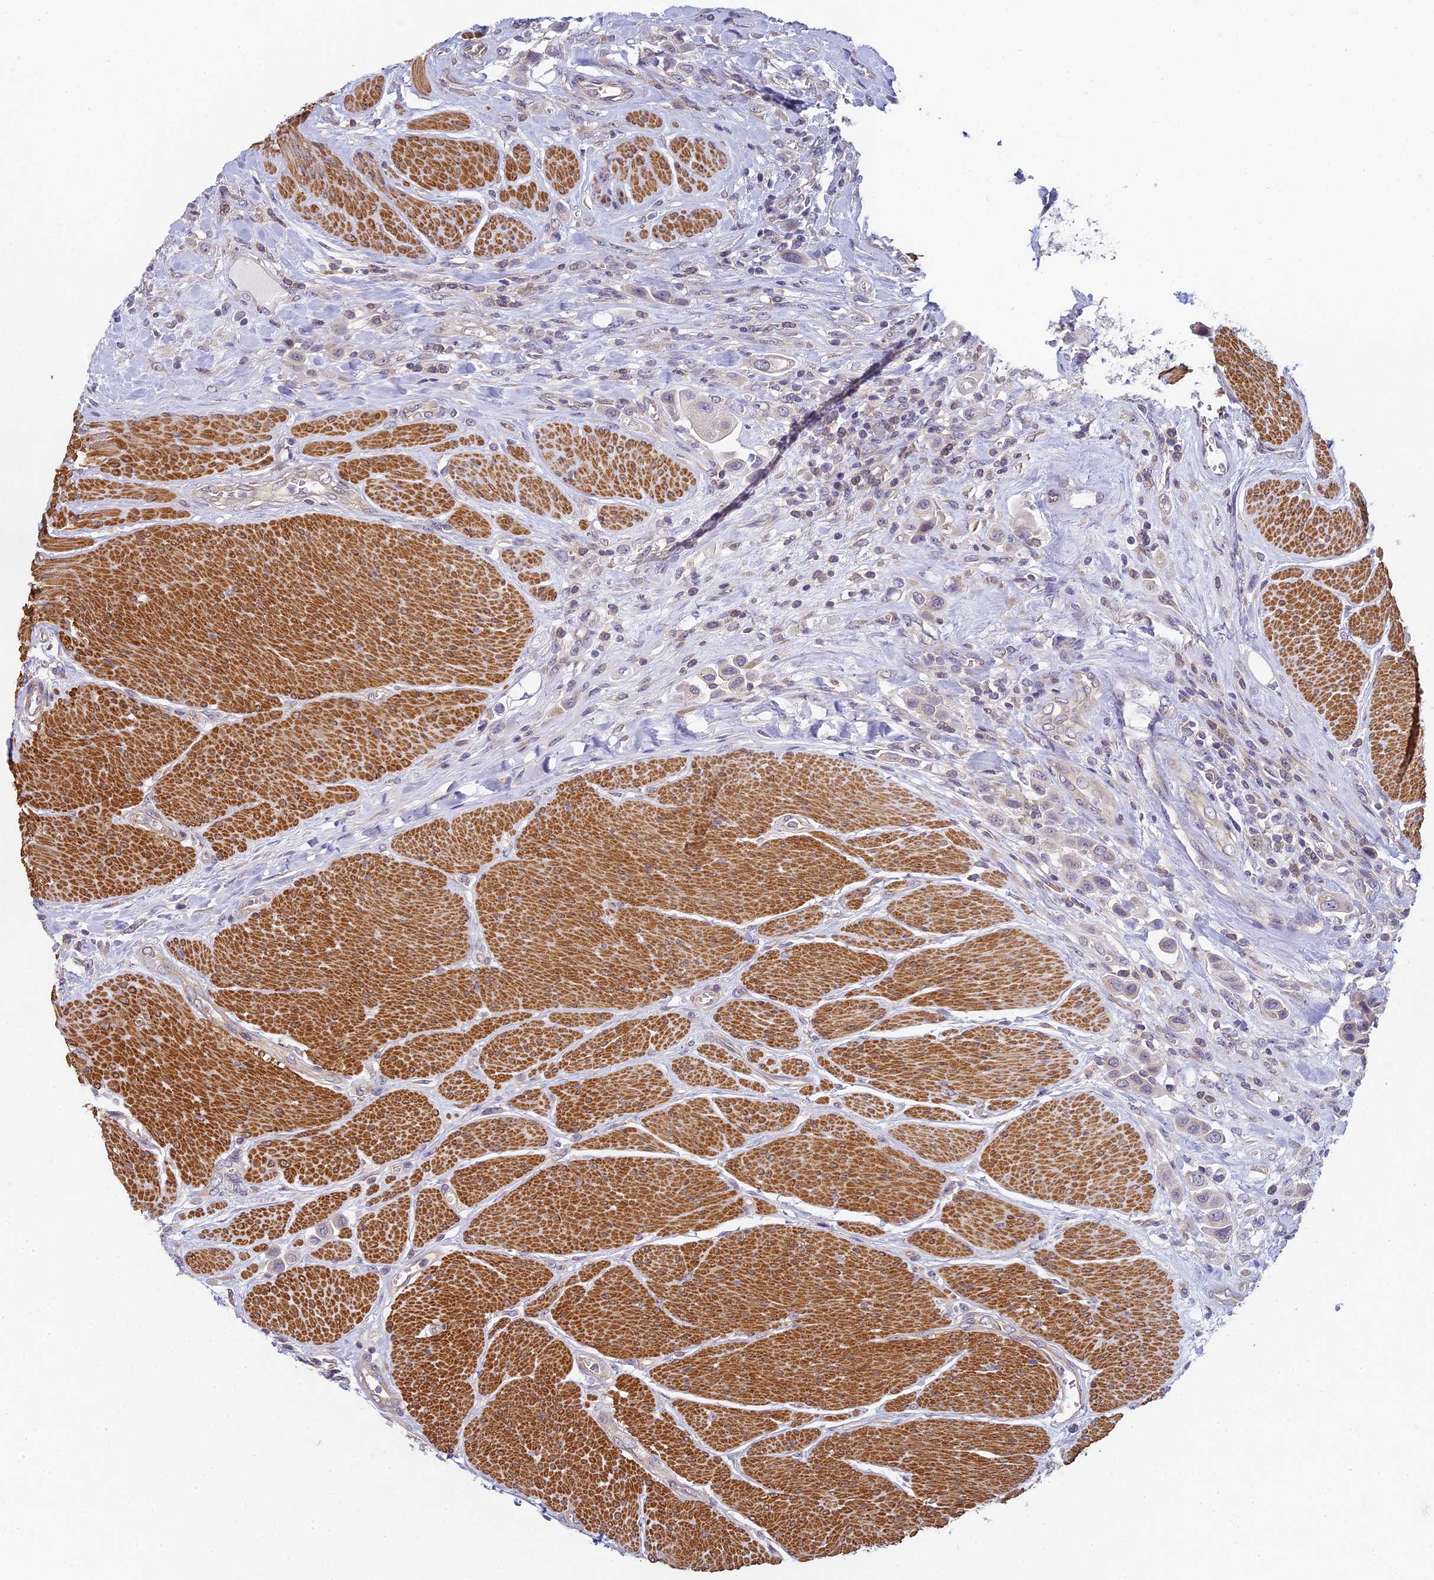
{"staining": {"intensity": "negative", "quantity": "none", "location": "none"}, "tissue": "urothelial cancer", "cell_type": "Tumor cells", "image_type": "cancer", "snomed": [{"axis": "morphology", "description": "Urothelial carcinoma, High grade"}, {"axis": "topography", "description": "Urinary bladder"}], "caption": "Histopathology image shows no protein expression in tumor cells of high-grade urothelial carcinoma tissue.", "gene": "DIXDC1", "patient": {"sex": "male", "age": 50}}